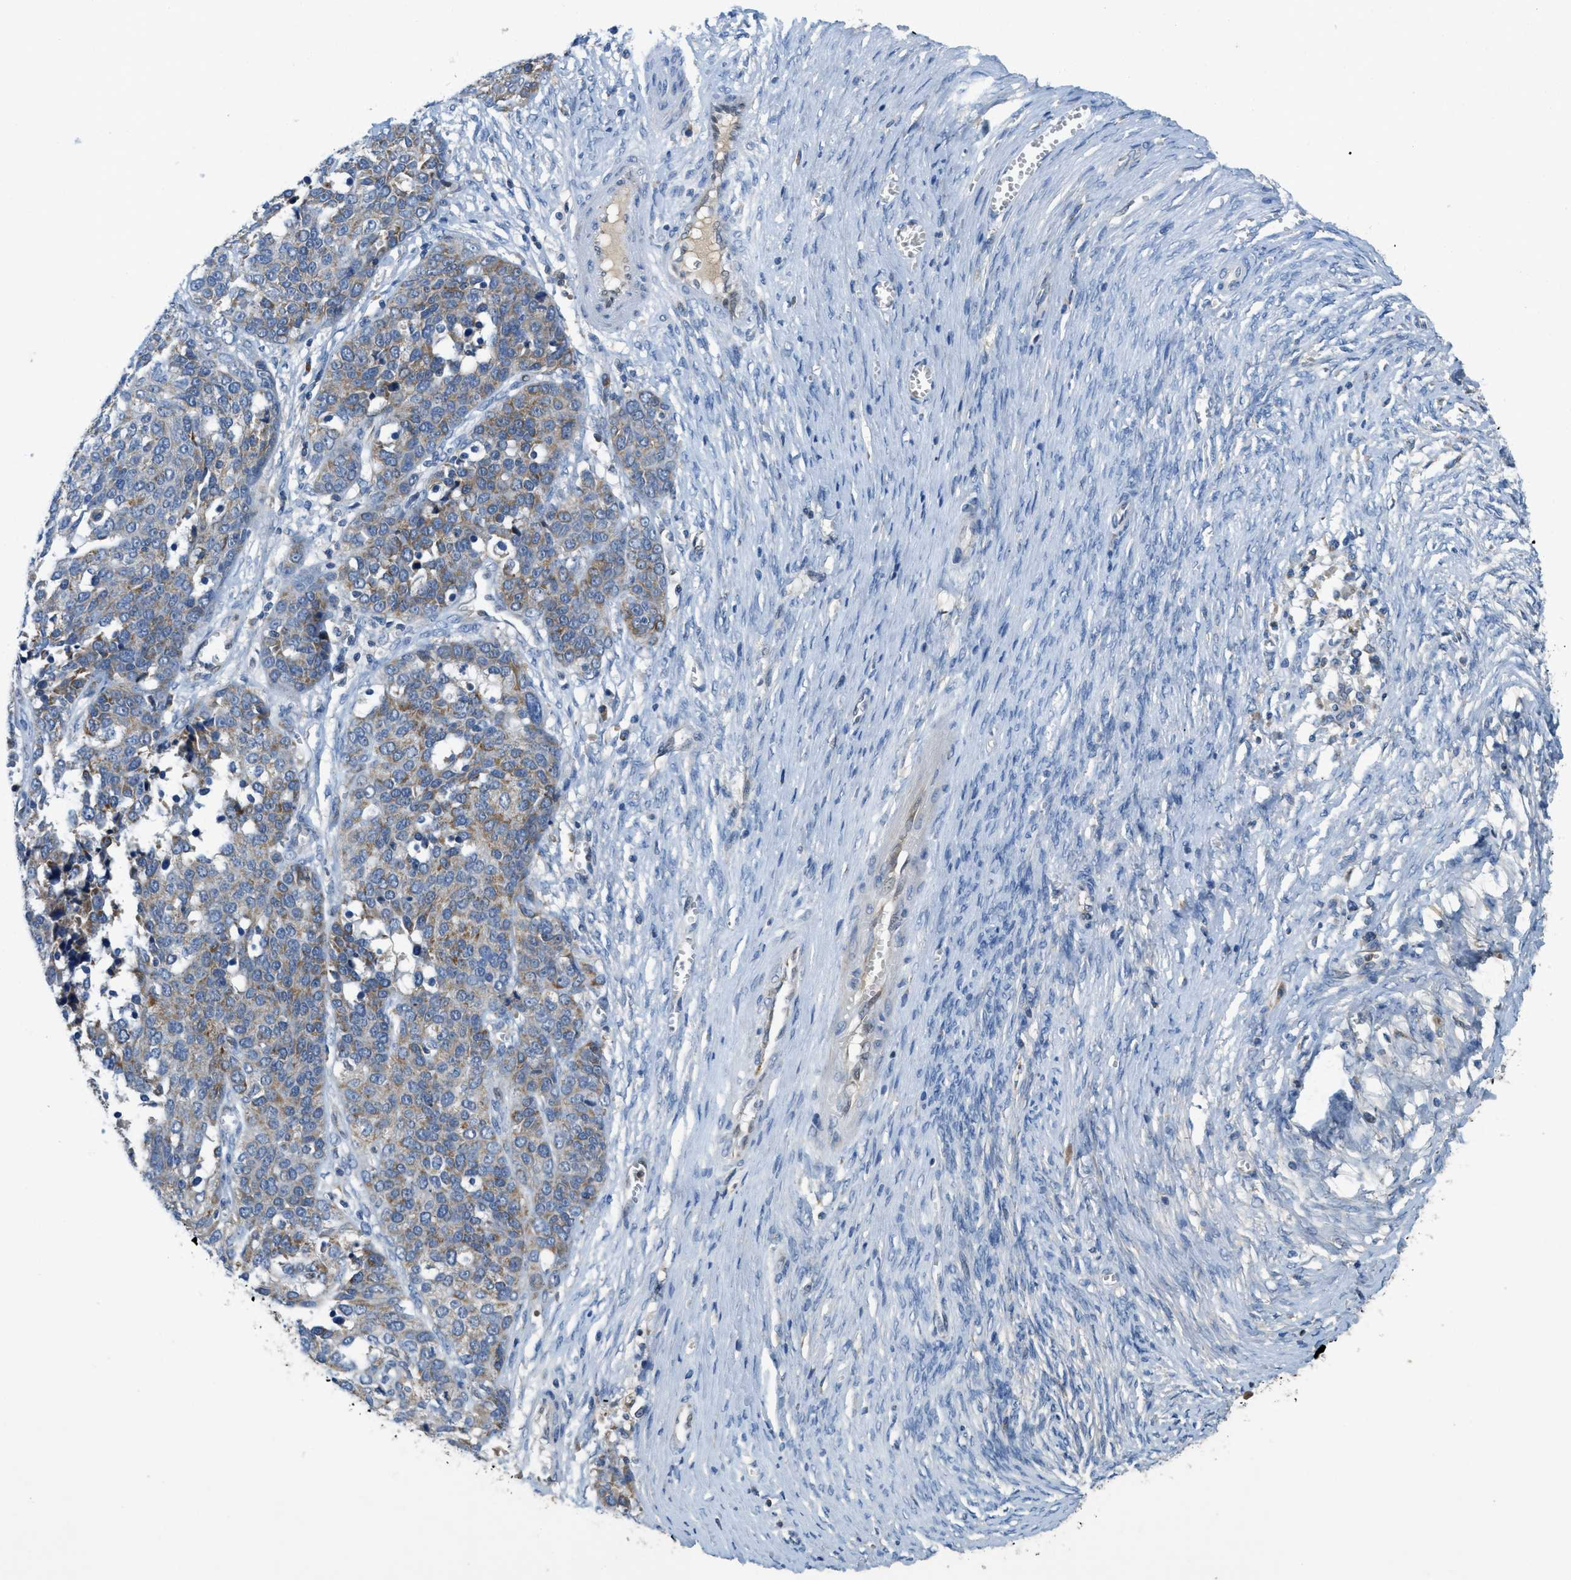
{"staining": {"intensity": "moderate", "quantity": "25%-75%", "location": "cytoplasmic/membranous"}, "tissue": "ovarian cancer", "cell_type": "Tumor cells", "image_type": "cancer", "snomed": [{"axis": "morphology", "description": "Cystadenocarcinoma, serous, NOS"}, {"axis": "topography", "description": "Ovary"}], "caption": "Immunohistochemistry (DAB) staining of human serous cystadenocarcinoma (ovarian) shows moderate cytoplasmic/membranous protein staining in approximately 25%-75% of tumor cells.", "gene": "PNKD", "patient": {"sex": "female", "age": 44}}